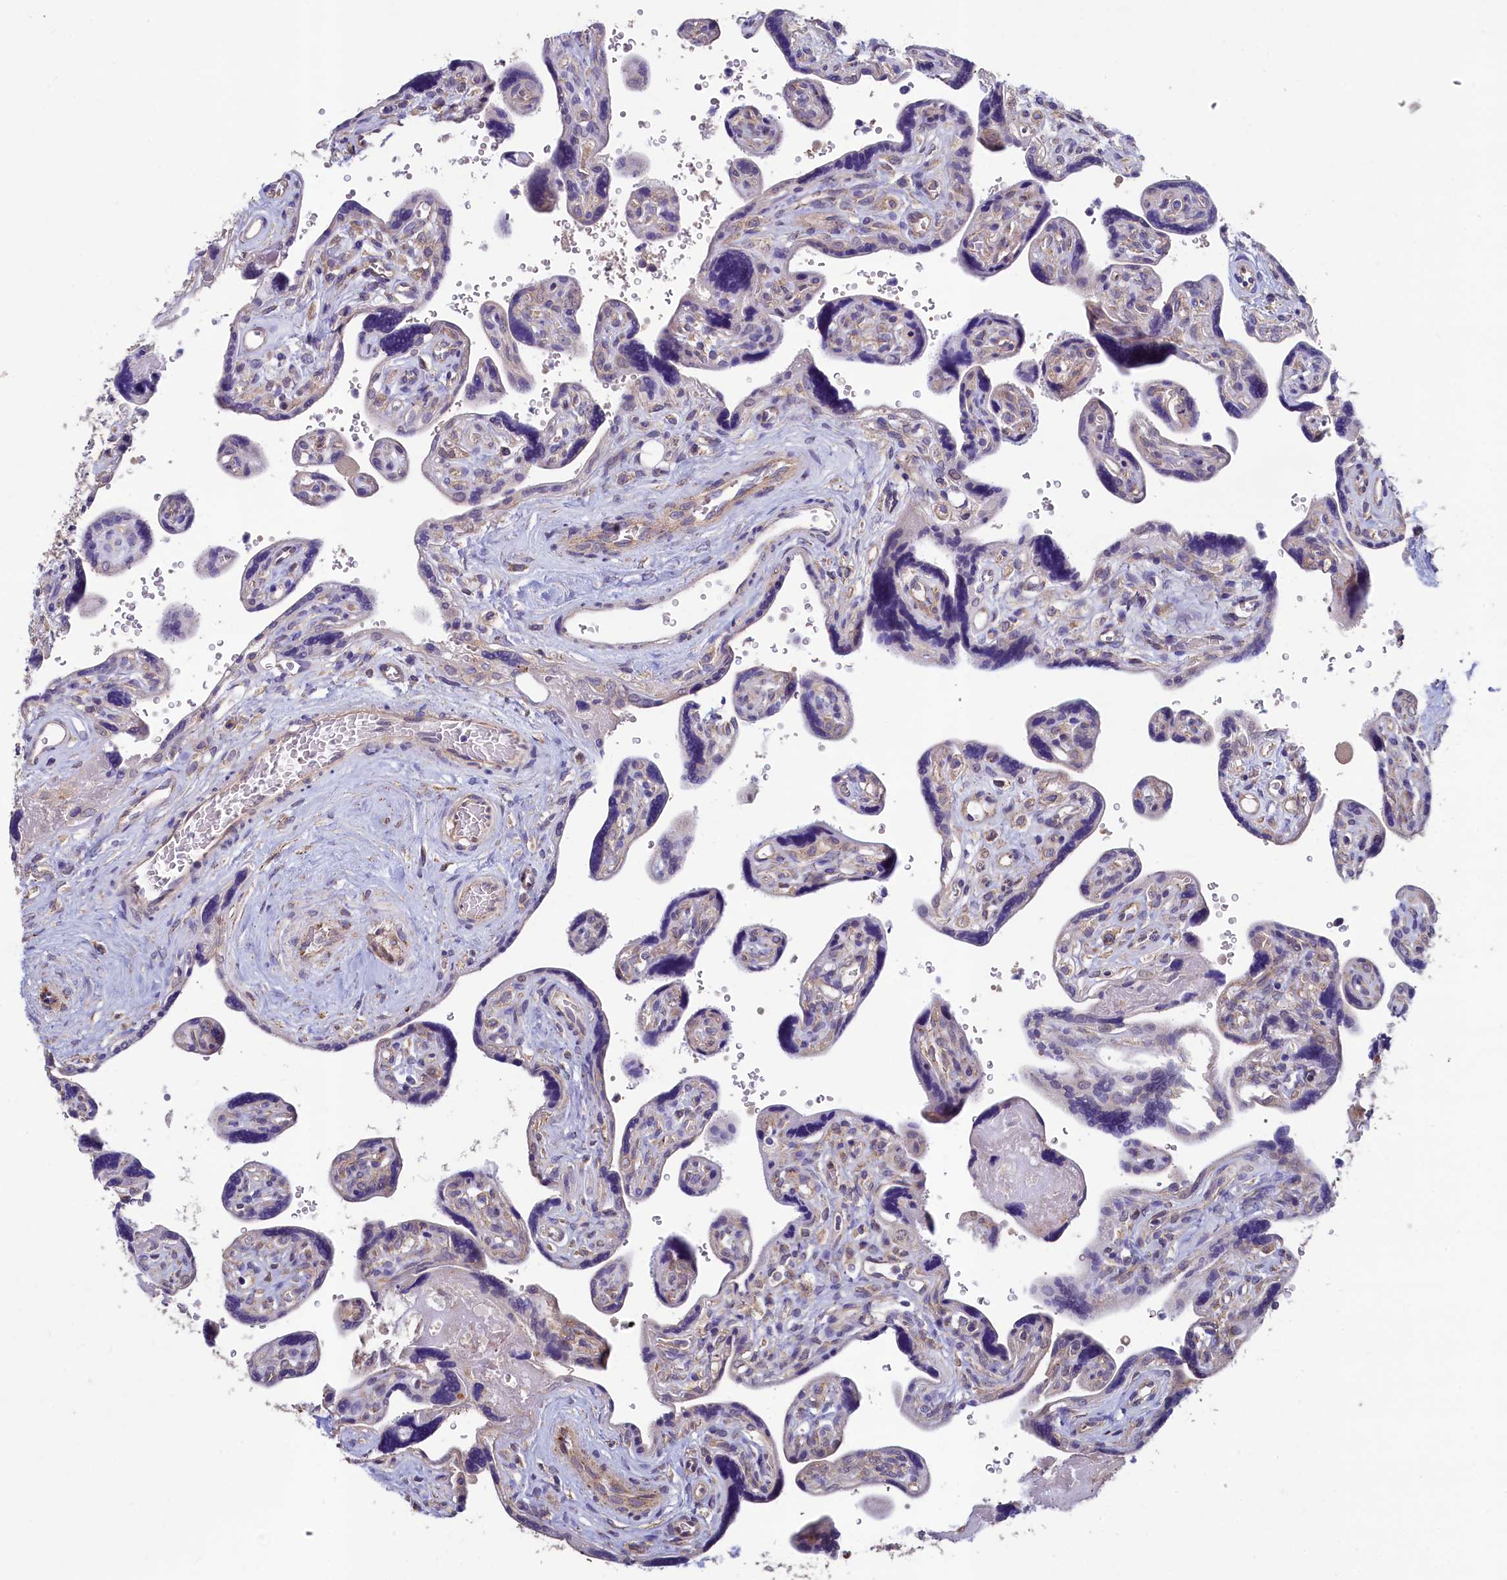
{"staining": {"intensity": "weak", "quantity": "<25%", "location": "cytoplasmic/membranous"}, "tissue": "placenta", "cell_type": "Trophoblastic cells", "image_type": "normal", "snomed": [{"axis": "morphology", "description": "Normal tissue, NOS"}, {"axis": "topography", "description": "Placenta"}], "caption": "High power microscopy image of an immunohistochemistry histopathology image of benign placenta, revealing no significant staining in trophoblastic cells.", "gene": "SPATA2L", "patient": {"sex": "female", "age": 39}}